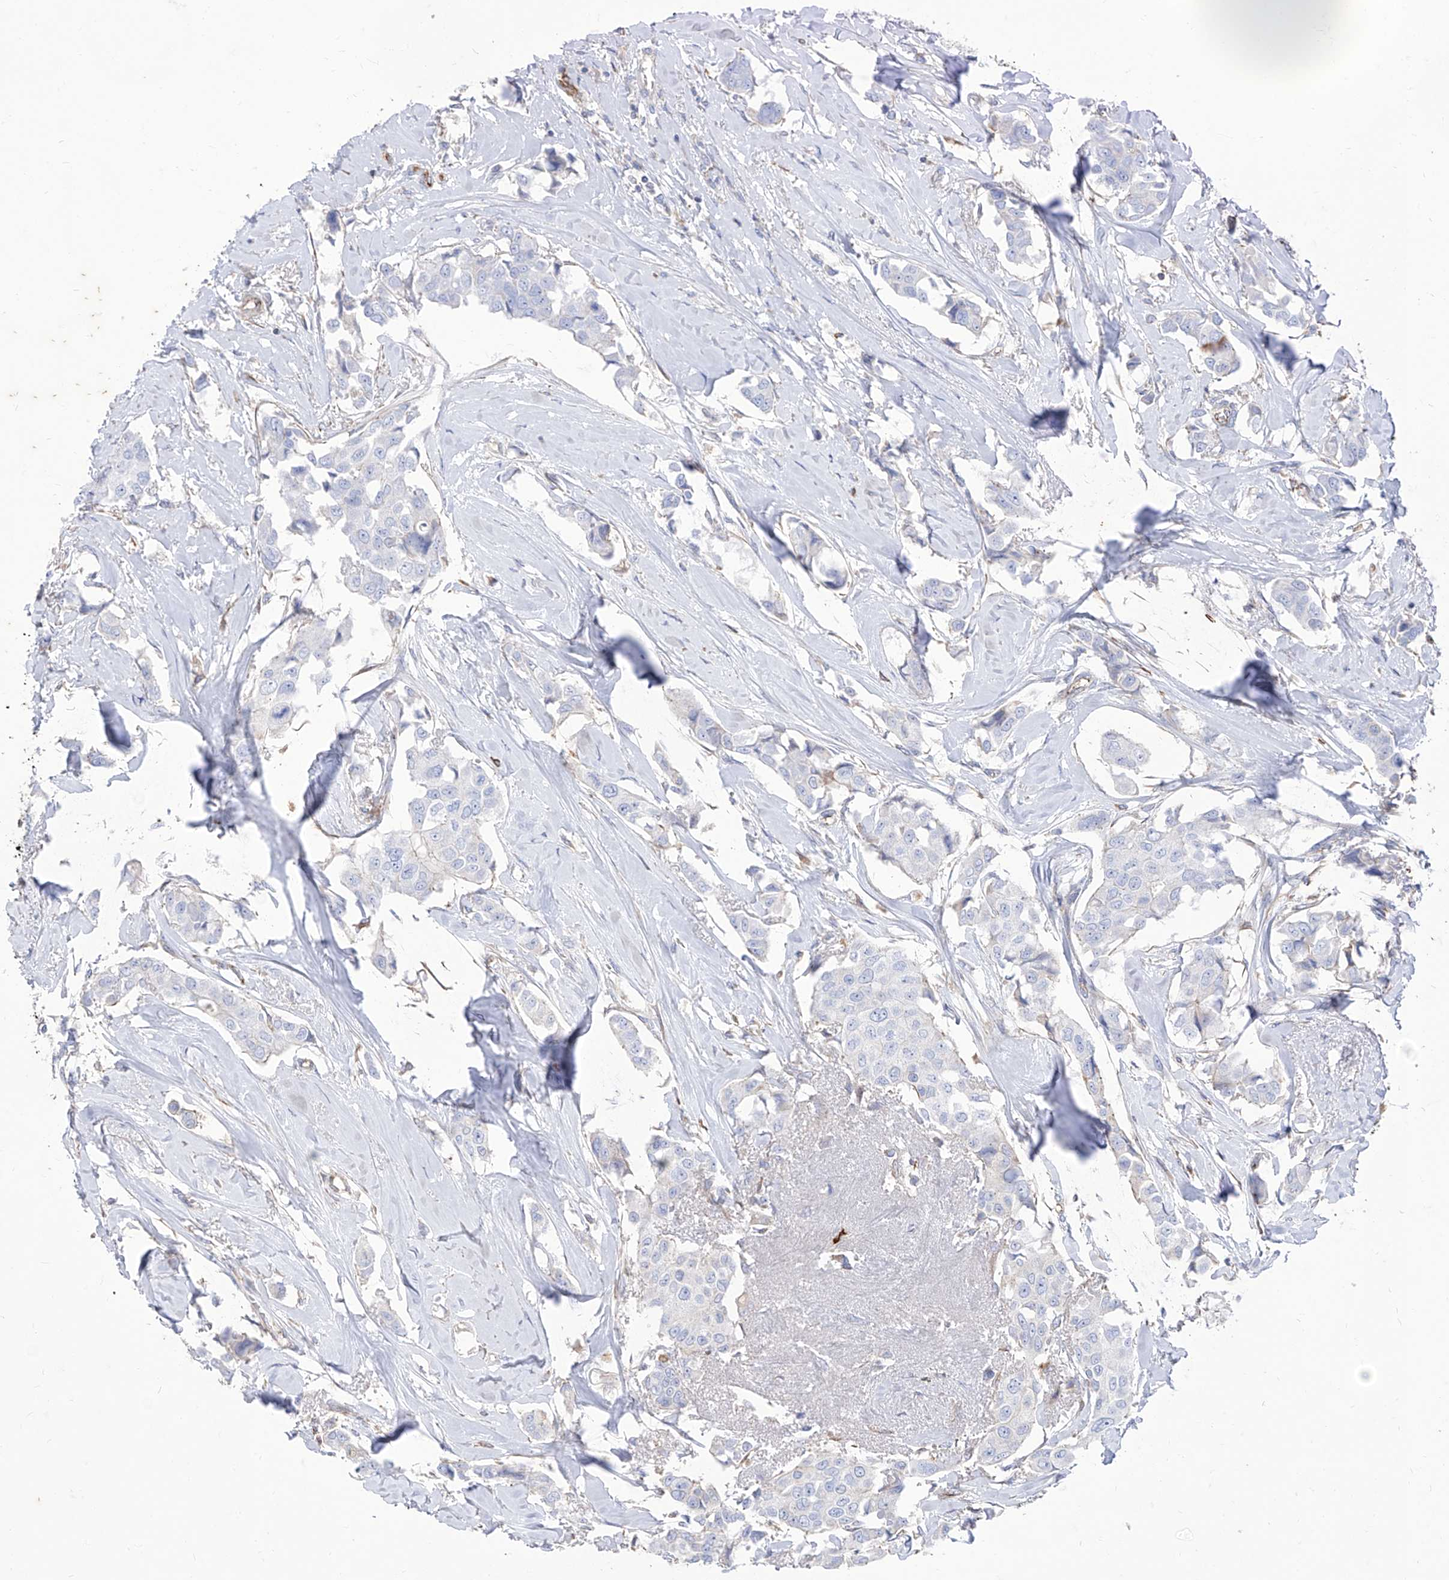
{"staining": {"intensity": "negative", "quantity": "none", "location": "none"}, "tissue": "breast cancer", "cell_type": "Tumor cells", "image_type": "cancer", "snomed": [{"axis": "morphology", "description": "Duct carcinoma"}, {"axis": "topography", "description": "Breast"}], "caption": "The IHC photomicrograph has no significant positivity in tumor cells of breast infiltrating ductal carcinoma tissue. (Stains: DAB immunohistochemistry with hematoxylin counter stain, Microscopy: brightfield microscopy at high magnification).", "gene": "C1orf74", "patient": {"sex": "female", "age": 80}}